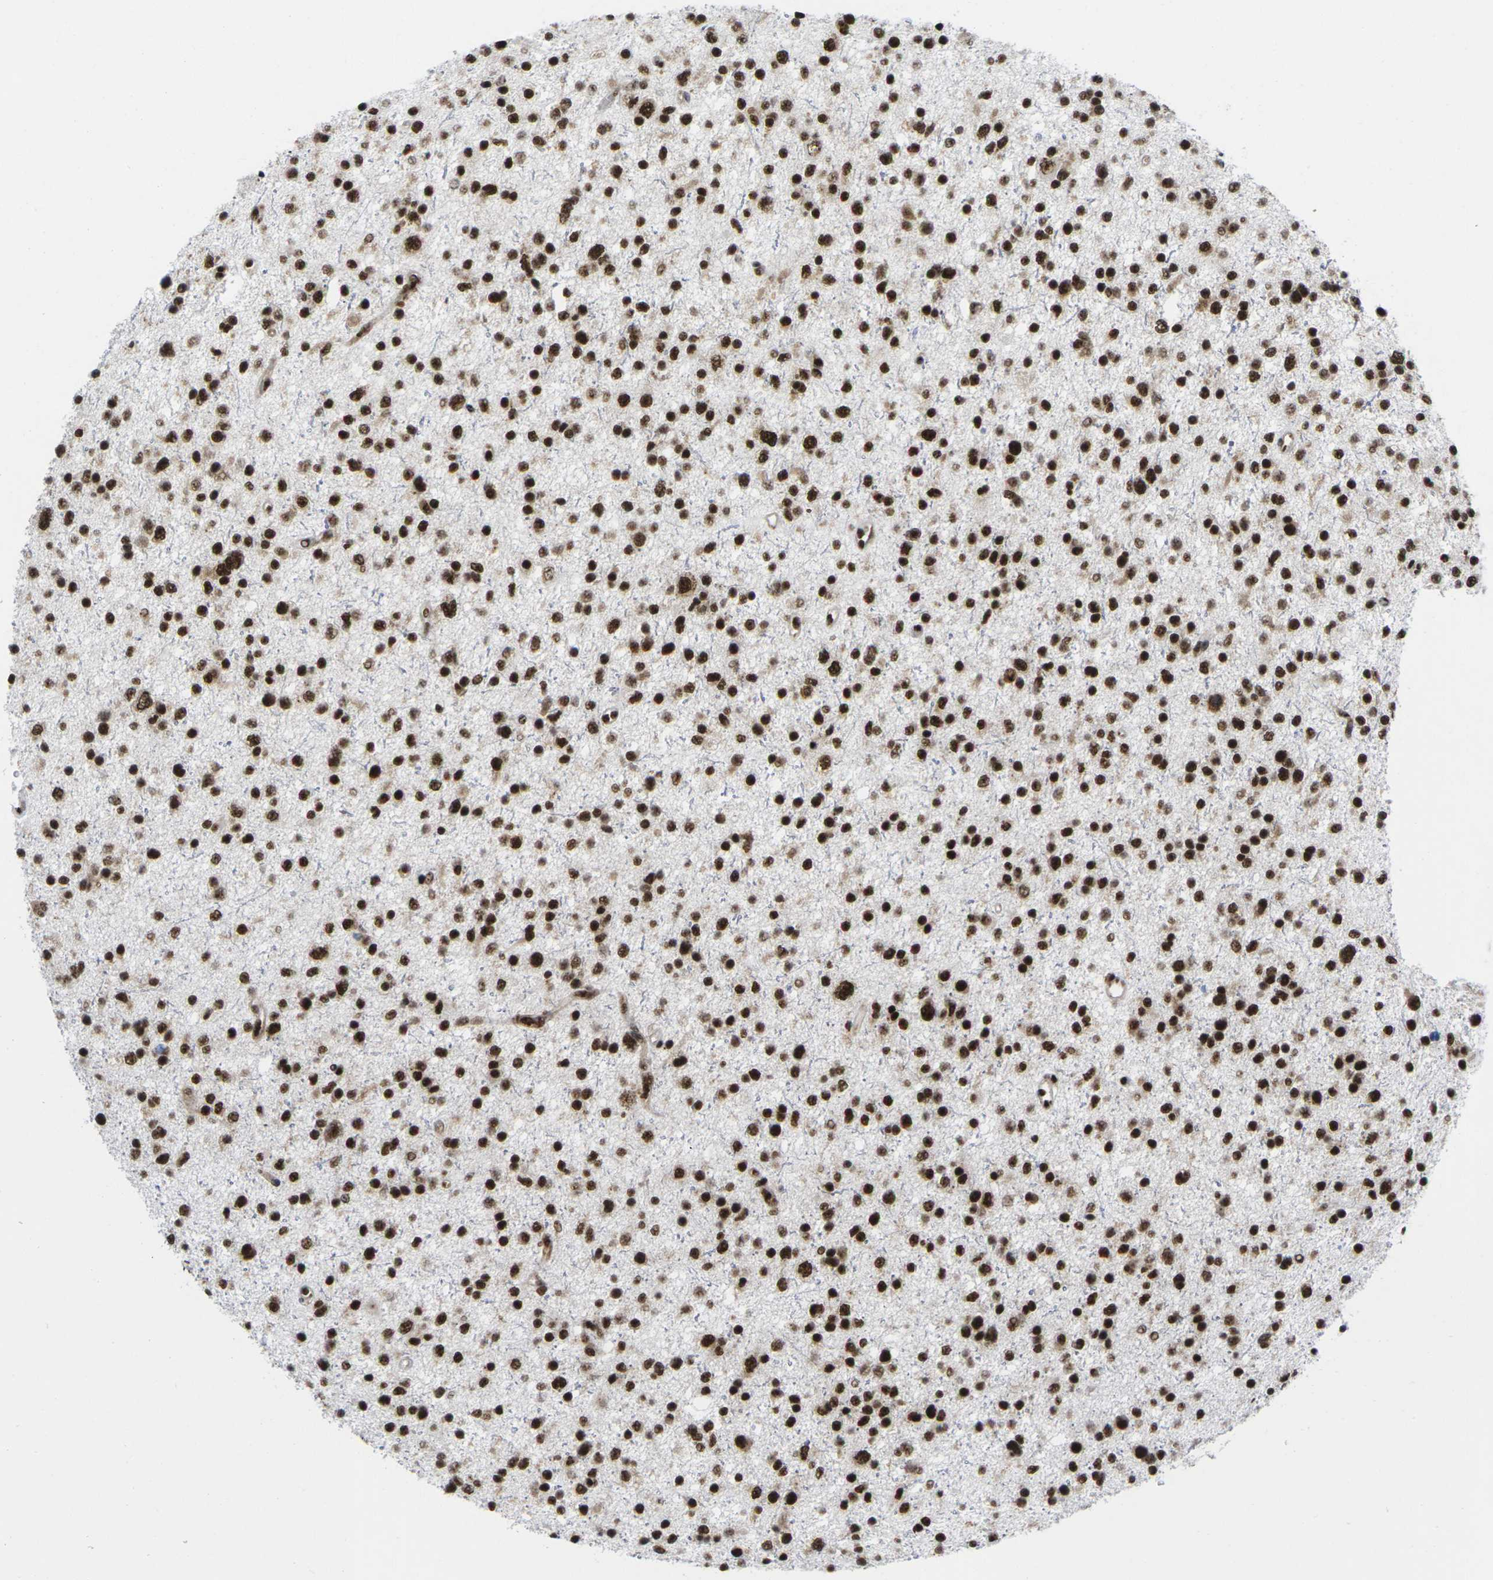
{"staining": {"intensity": "strong", "quantity": ">75%", "location": "nuclear"}, "tissue": "glioma", "cell_type": "Tumor cells", "image_type": "cancer", "snomed": [{"axis": "morphology", "description": "Glioma, malignant, Low grade"}, {"axis": "topography", "description": "Brain"}], "caption": "The immunohistochemical stain shows strong nuclear positivity in tumor cells of malignant glioma (low-grade) tissue.", "gene": "MAGOH", "patient": {"sex": "male", "age": 42}}